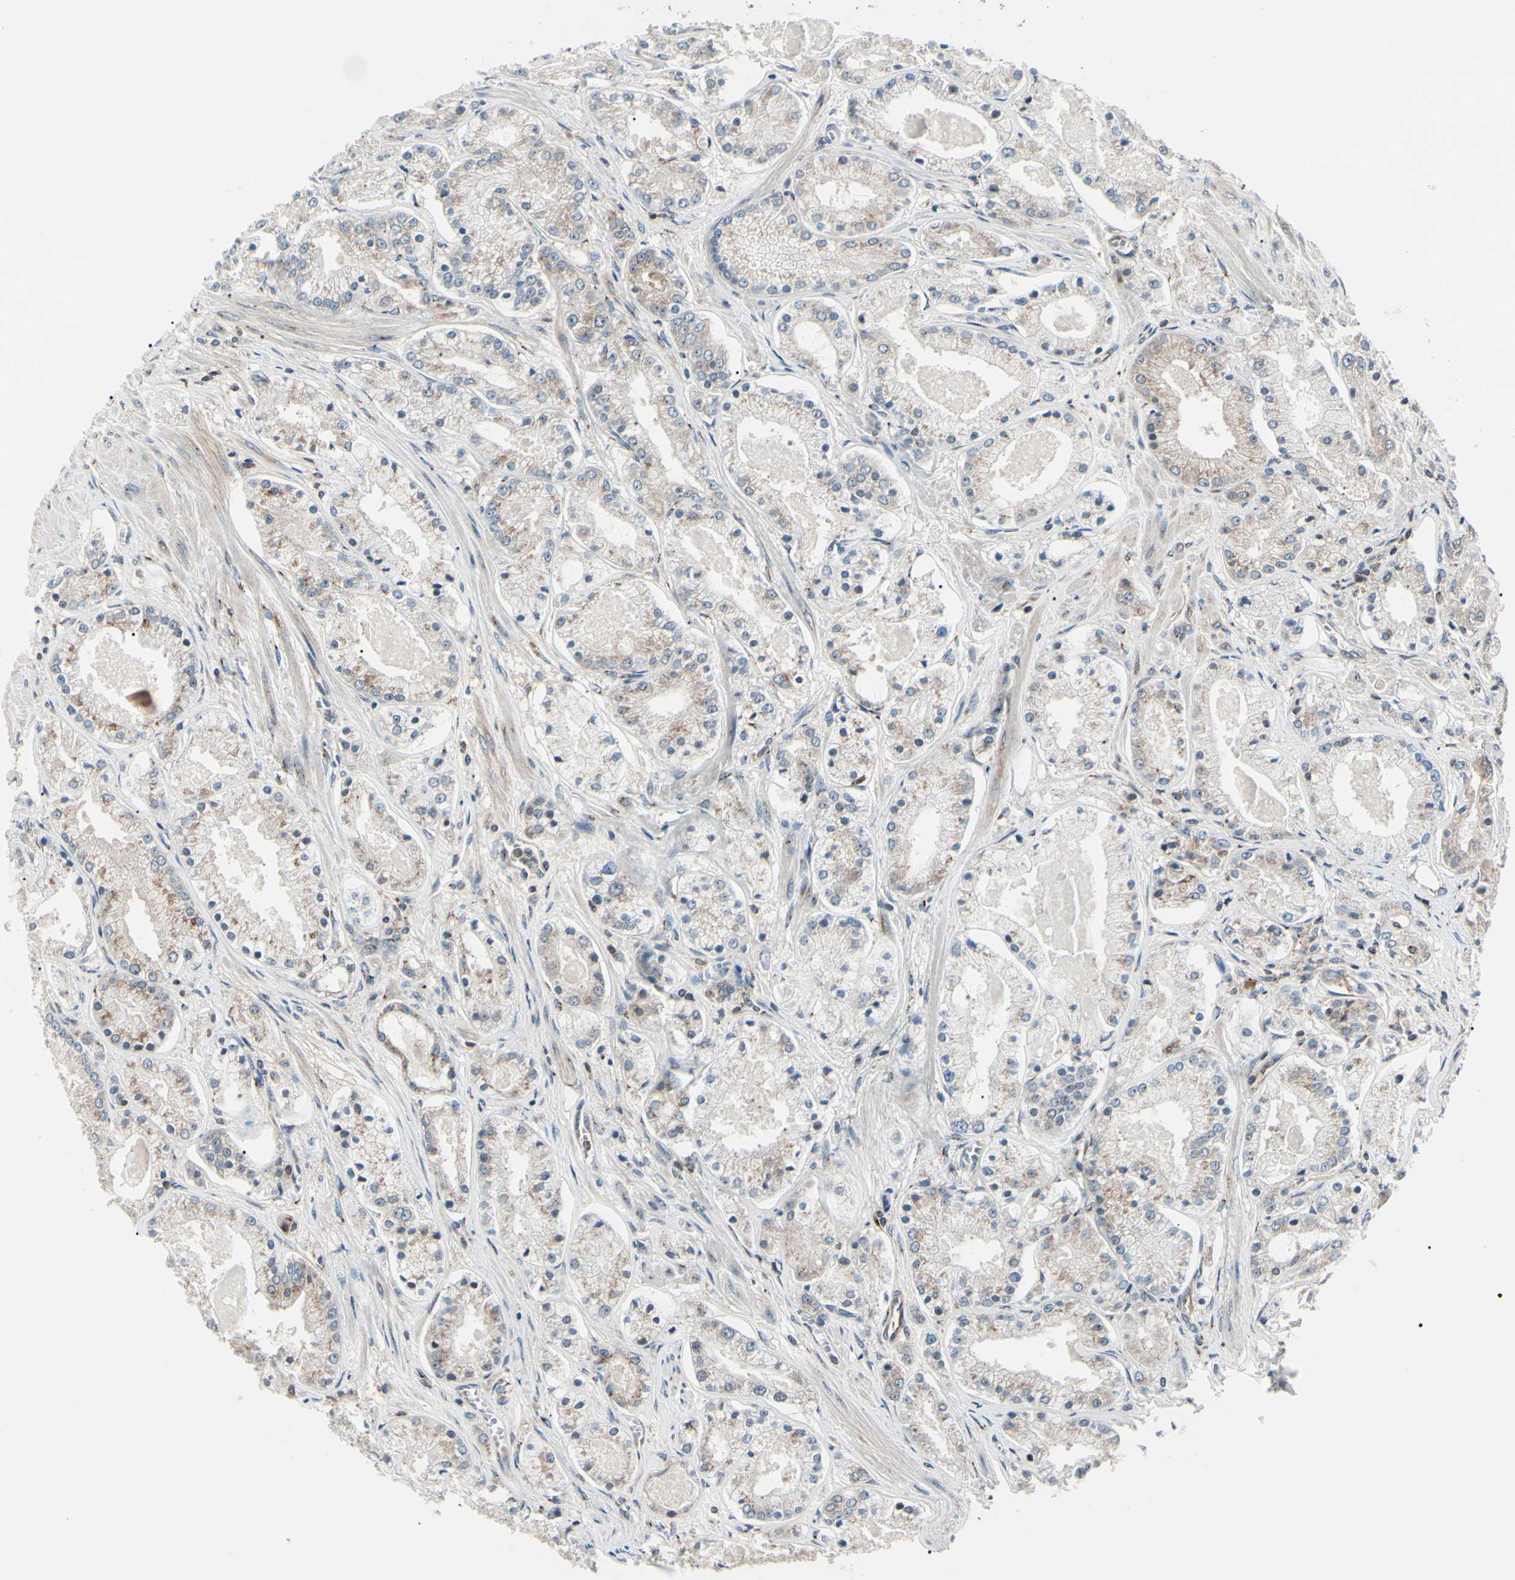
{"staining": {"intensity": "weak", "quantity": "25%-75%", "location": "cytoplasmic/membranous"}, "tissue": "prostate cancer", "cell_type": "Tumor cells", "image_type": "cancer", "snomed": [{"axis": "morphology", "description": "Adenocarcinoma, High grade"}, {"axis": "topography", "description": "Prostate"}], "caption": "Prostate adenocarcinoma (high-grade) stained with a brown dye exhibits weak cytoplasmic/membranous positive positivity in about 25%-75% of tumor cells.", "gene": "MAPRE1", "patient": {"sex": "male", "age": 66}}